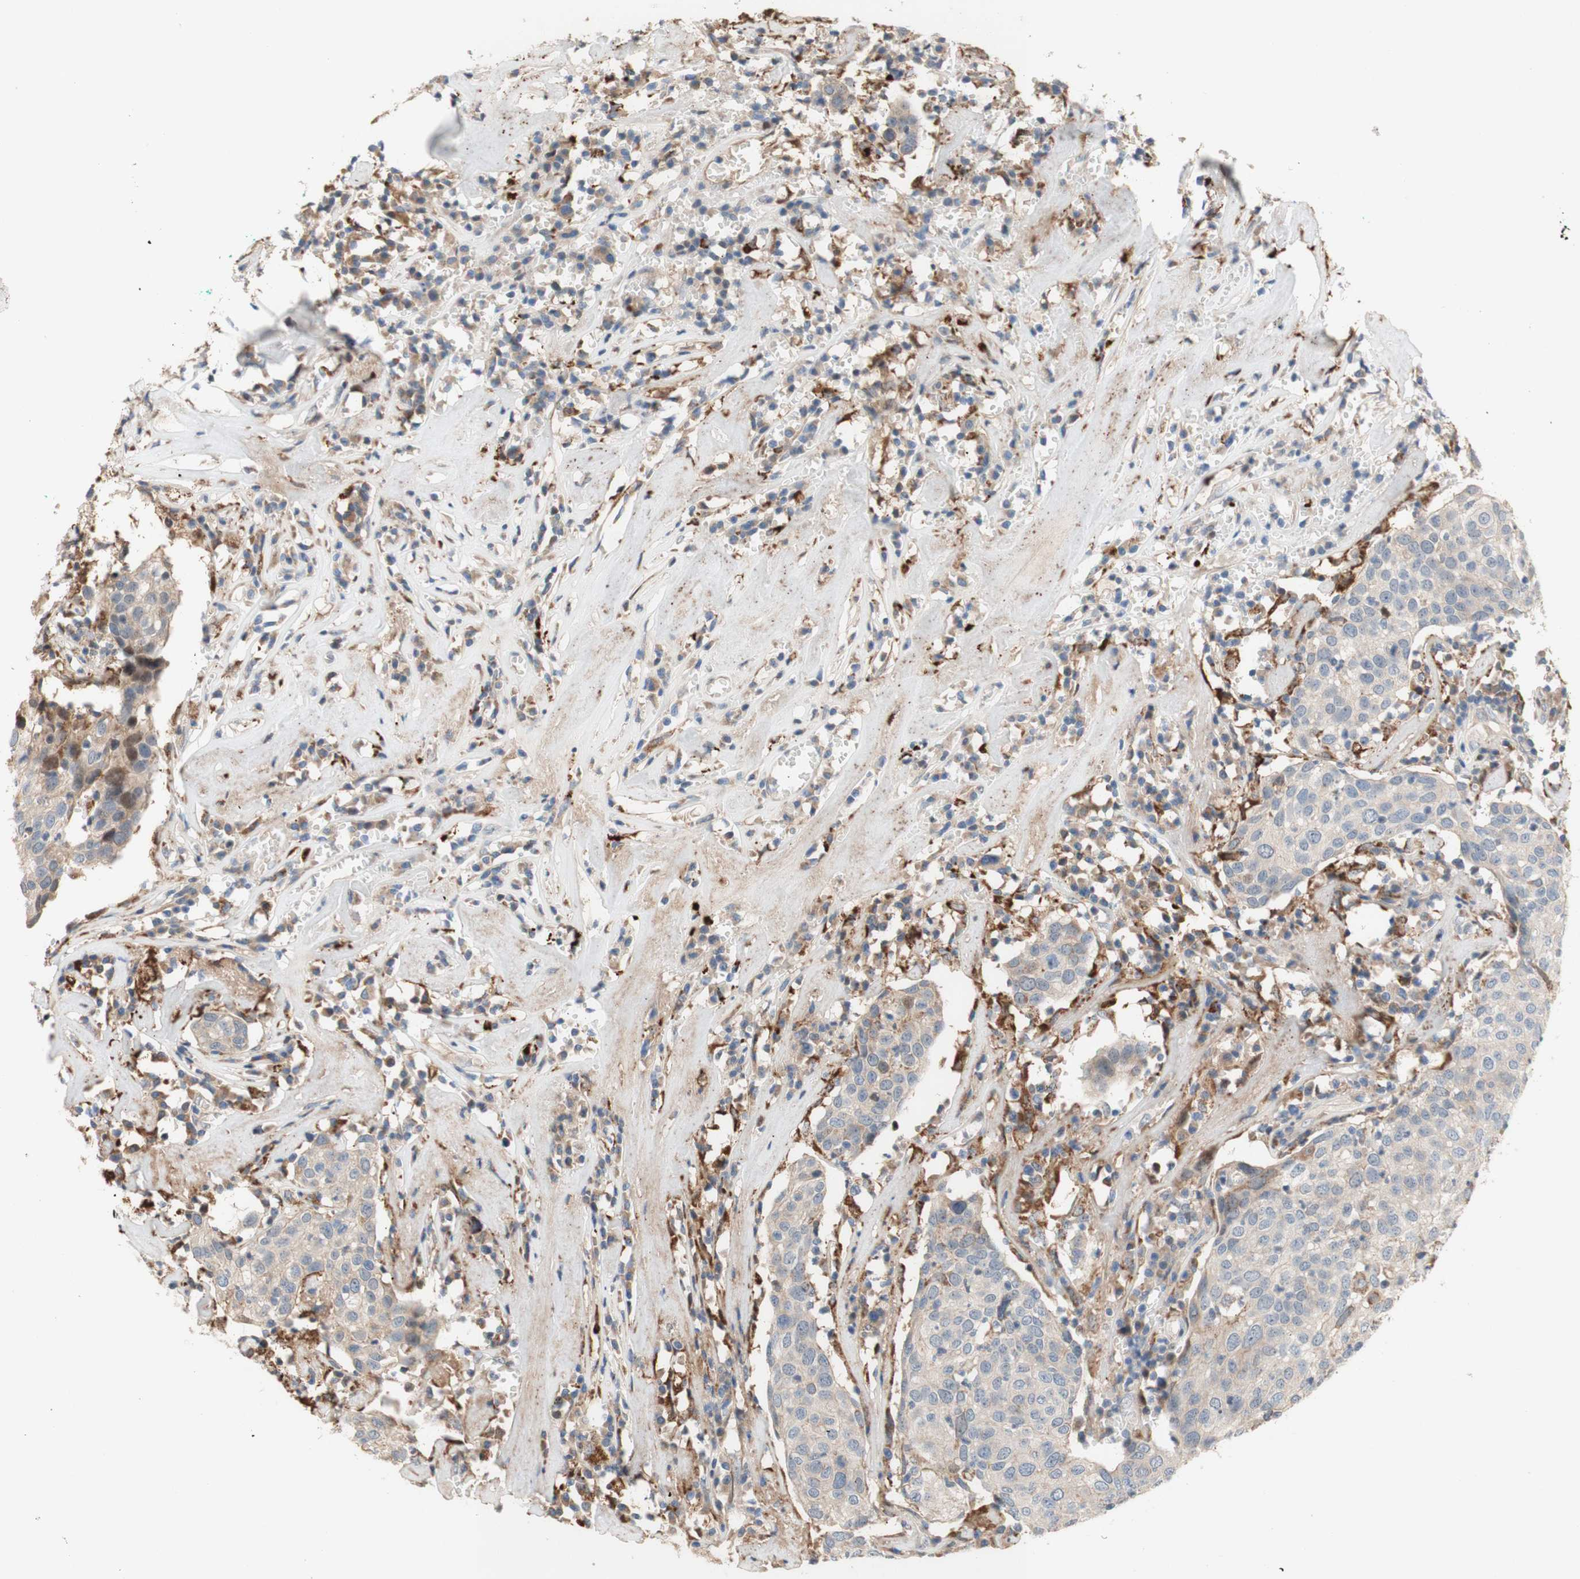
{"staining": {"intensity": "weak", "quantity": ">75%", "location": "cytoplasmic/membranous"}, "tissue": "head and neck cancer", "cell_type": "Tumor cells", "image_type": "cancer", "snomed": [{"axis": "morphology", "description": "Adenocarcinoma, NOS"}, {"axis": "topography", "description": "Salivary gland"}, {"axis": "topography", "description": "Head-Neck"}], "caption": "Brown immunohistochemical staining in head and neck cancer (adenocarcinoma) reveals weak cytoplasmic/membranous staining in about >75% of tumor cells.", "gene": "PTPN21", "patient": {"sex": "female", "age": 65}}